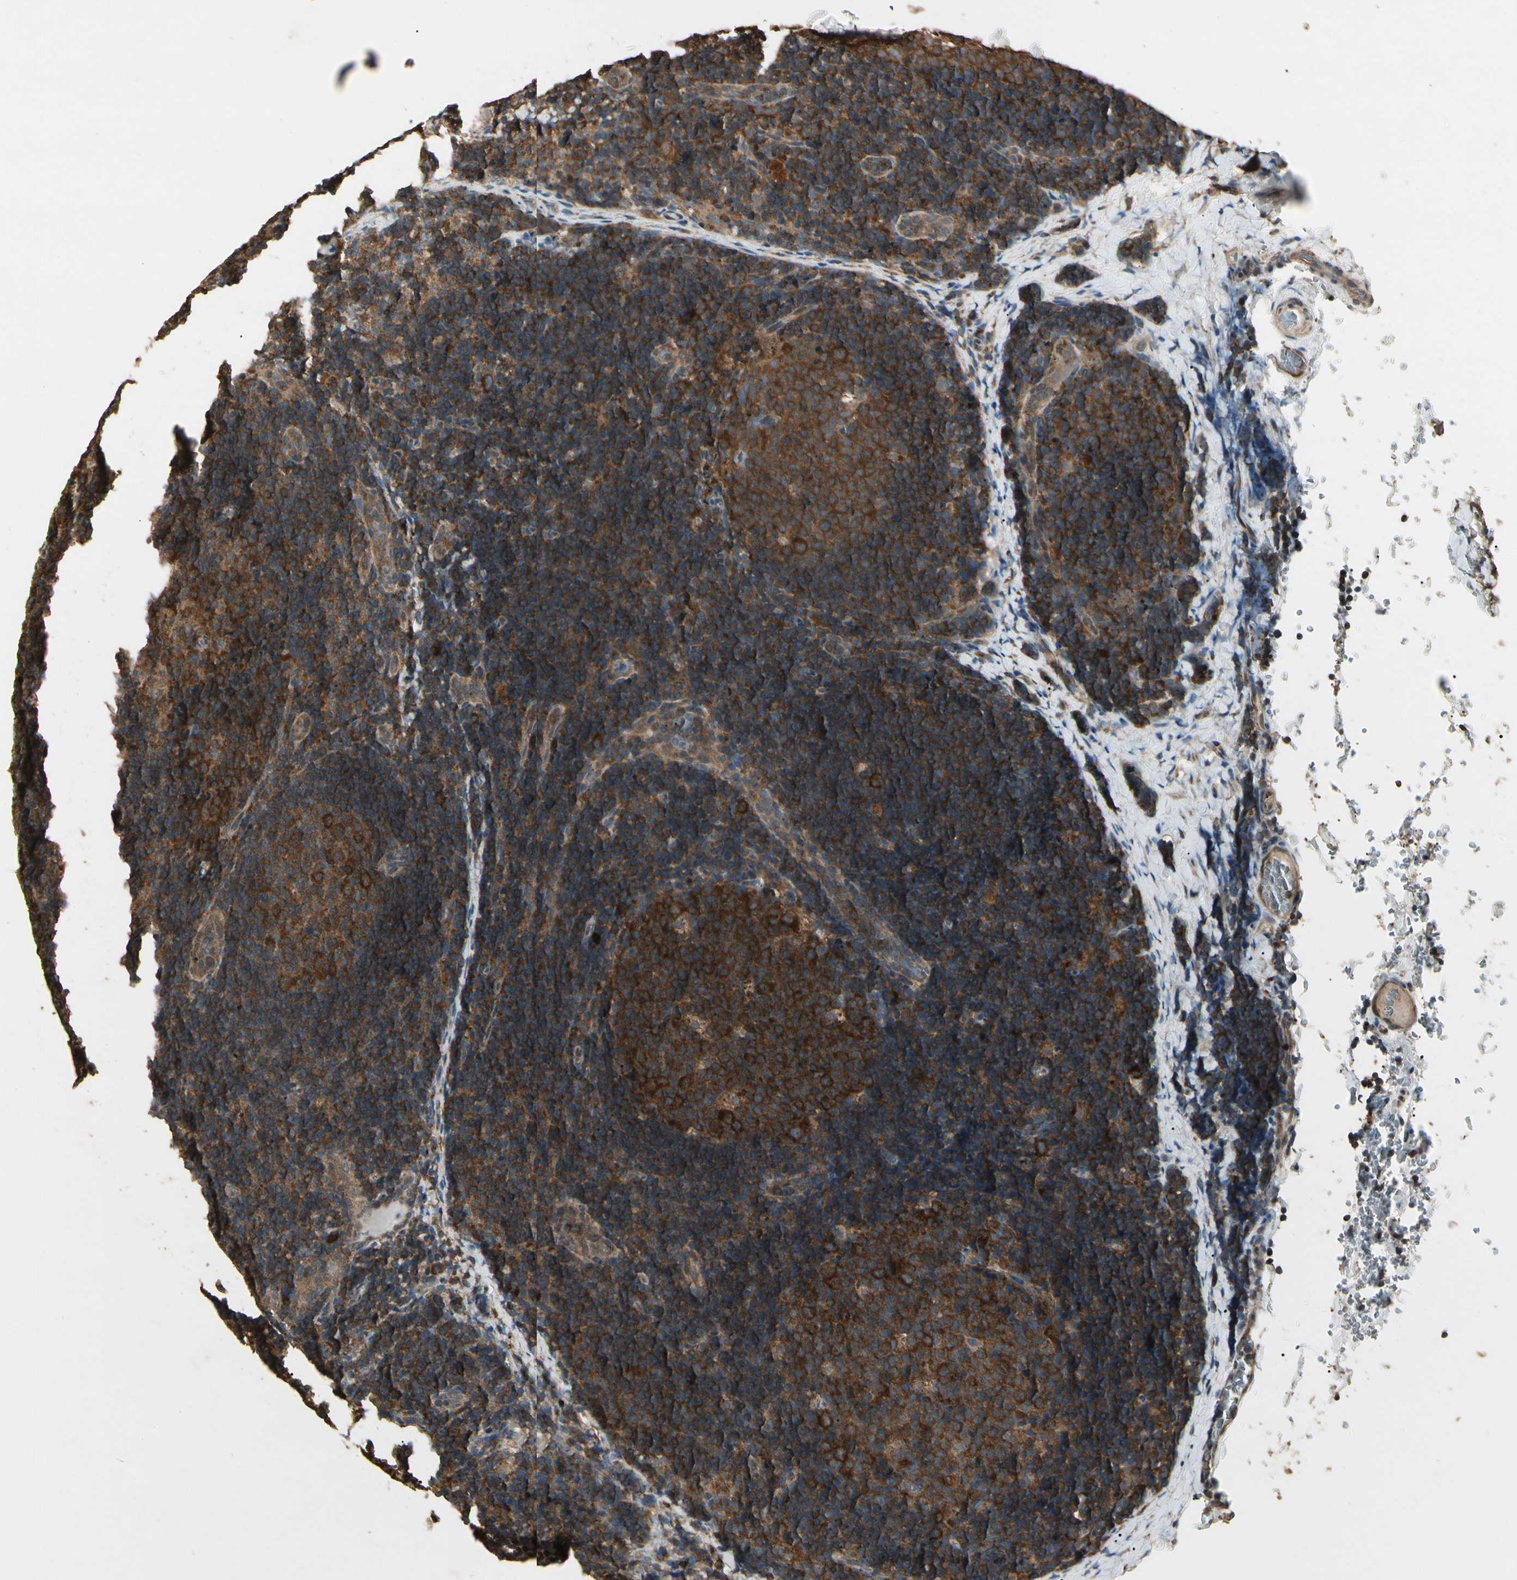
{"staining": {"intensity": "strong", "quantity": ">75%", "location": "cytoplasmic/membranous"}, "tissue": "lymph node", "cell_type": "Germinal center cells", "image_type": "normal", "snomed": [{"axis": "morphology", "description": "Normal tissue, NOS"}, {"axis": "topography", "description": "Lymph node"}], "caption": "Human lymph node stained with a brown dye displays strong cytoplasmic/membranous positive staining in about >75% of germinal center cells.", "gene": "CCT7", "patient": {"sex": "female", "age": 14}}